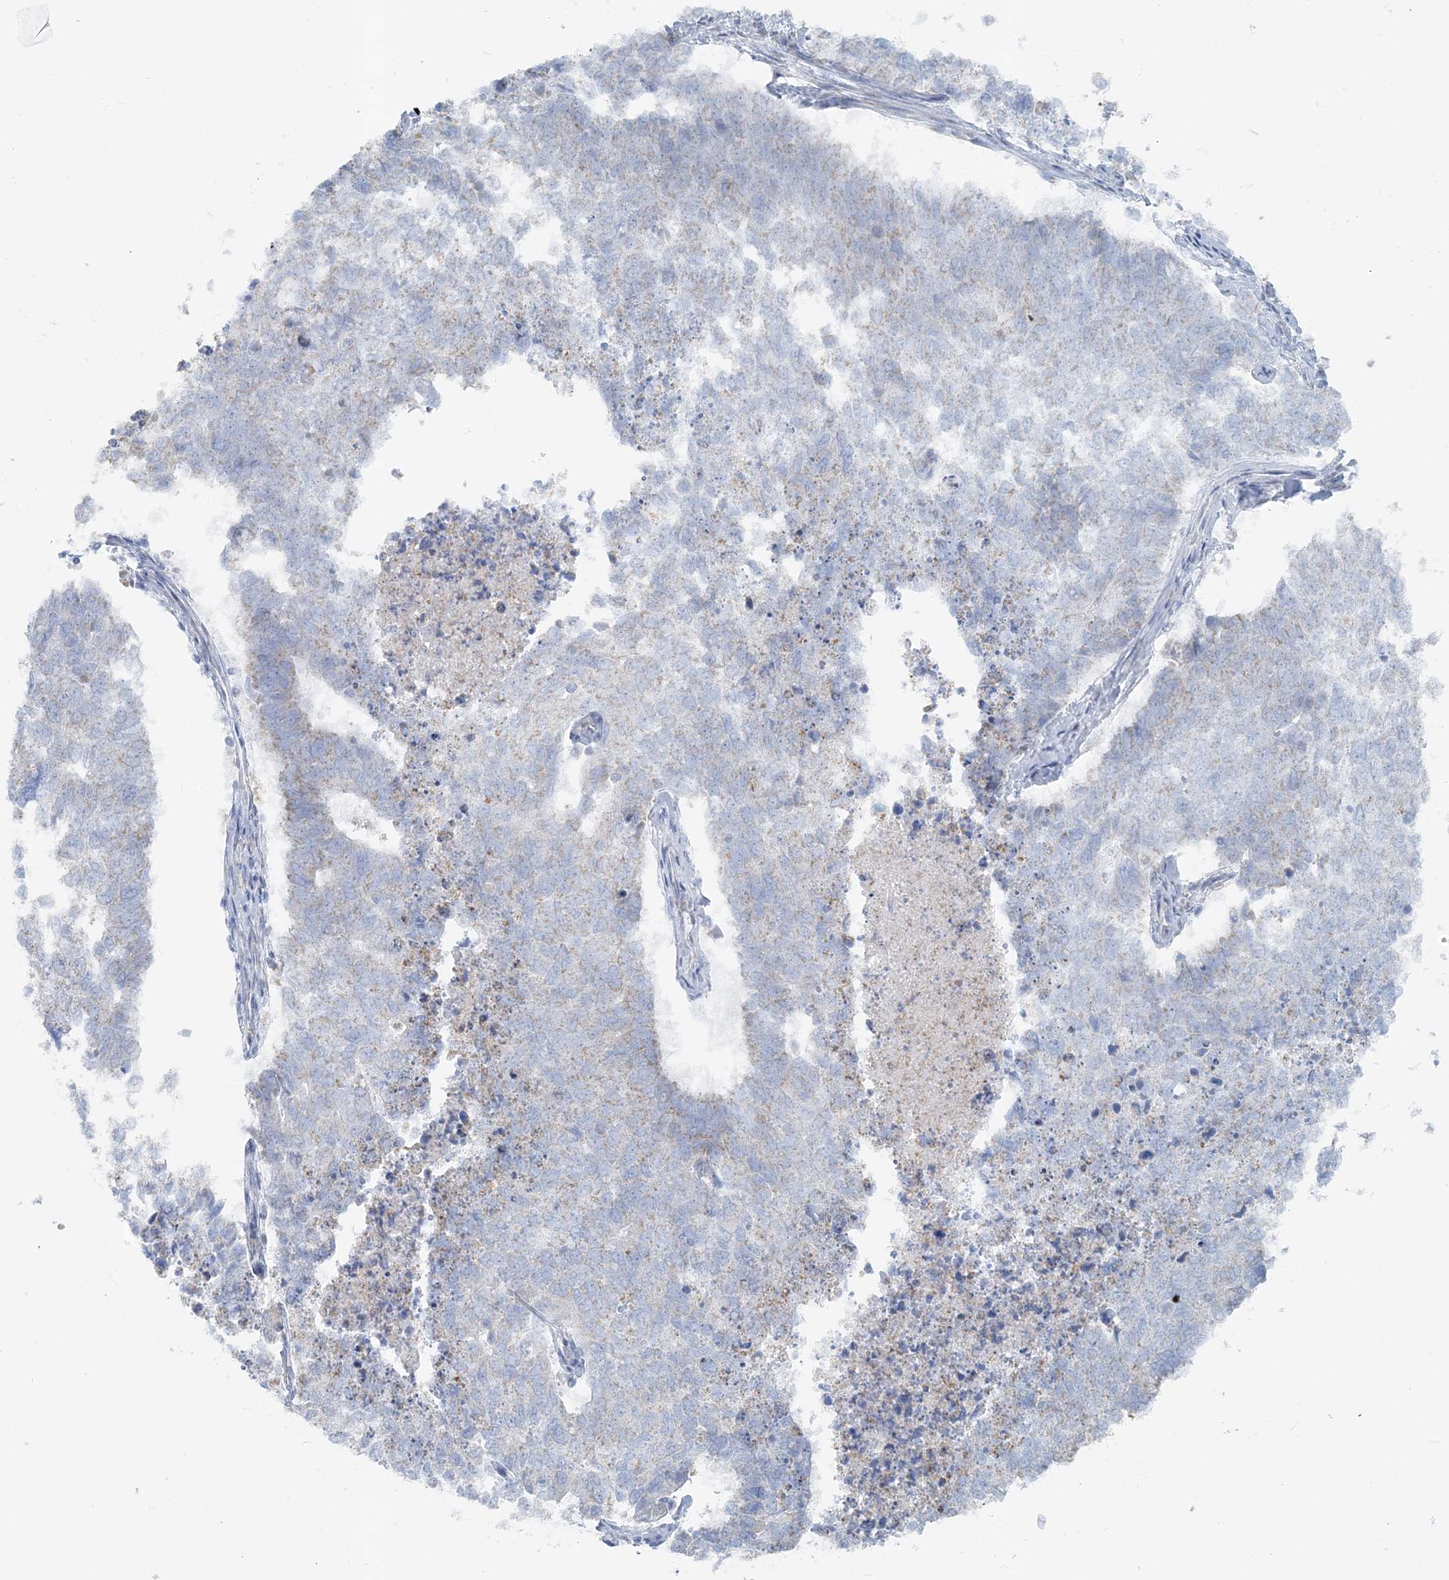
{"staining": {"intensity": "negative", "quantity": "none", "location": "none"}, "tissue": "cervical cancer", "cell_type": "Tumor cells", "image_type": "cancer", "snomed": [{"axis": "morphology", "description": "Squamous cell carcinoma, NOS"}, {"axis": "topography", "description": "Cervix"}], "caption": "Image shows no protein expression in tumor cells of cervical cancer (squamous cell carcinoma) tissue.", "gene": "PCCB", "patient": {"sex": "female", "age": 63}}